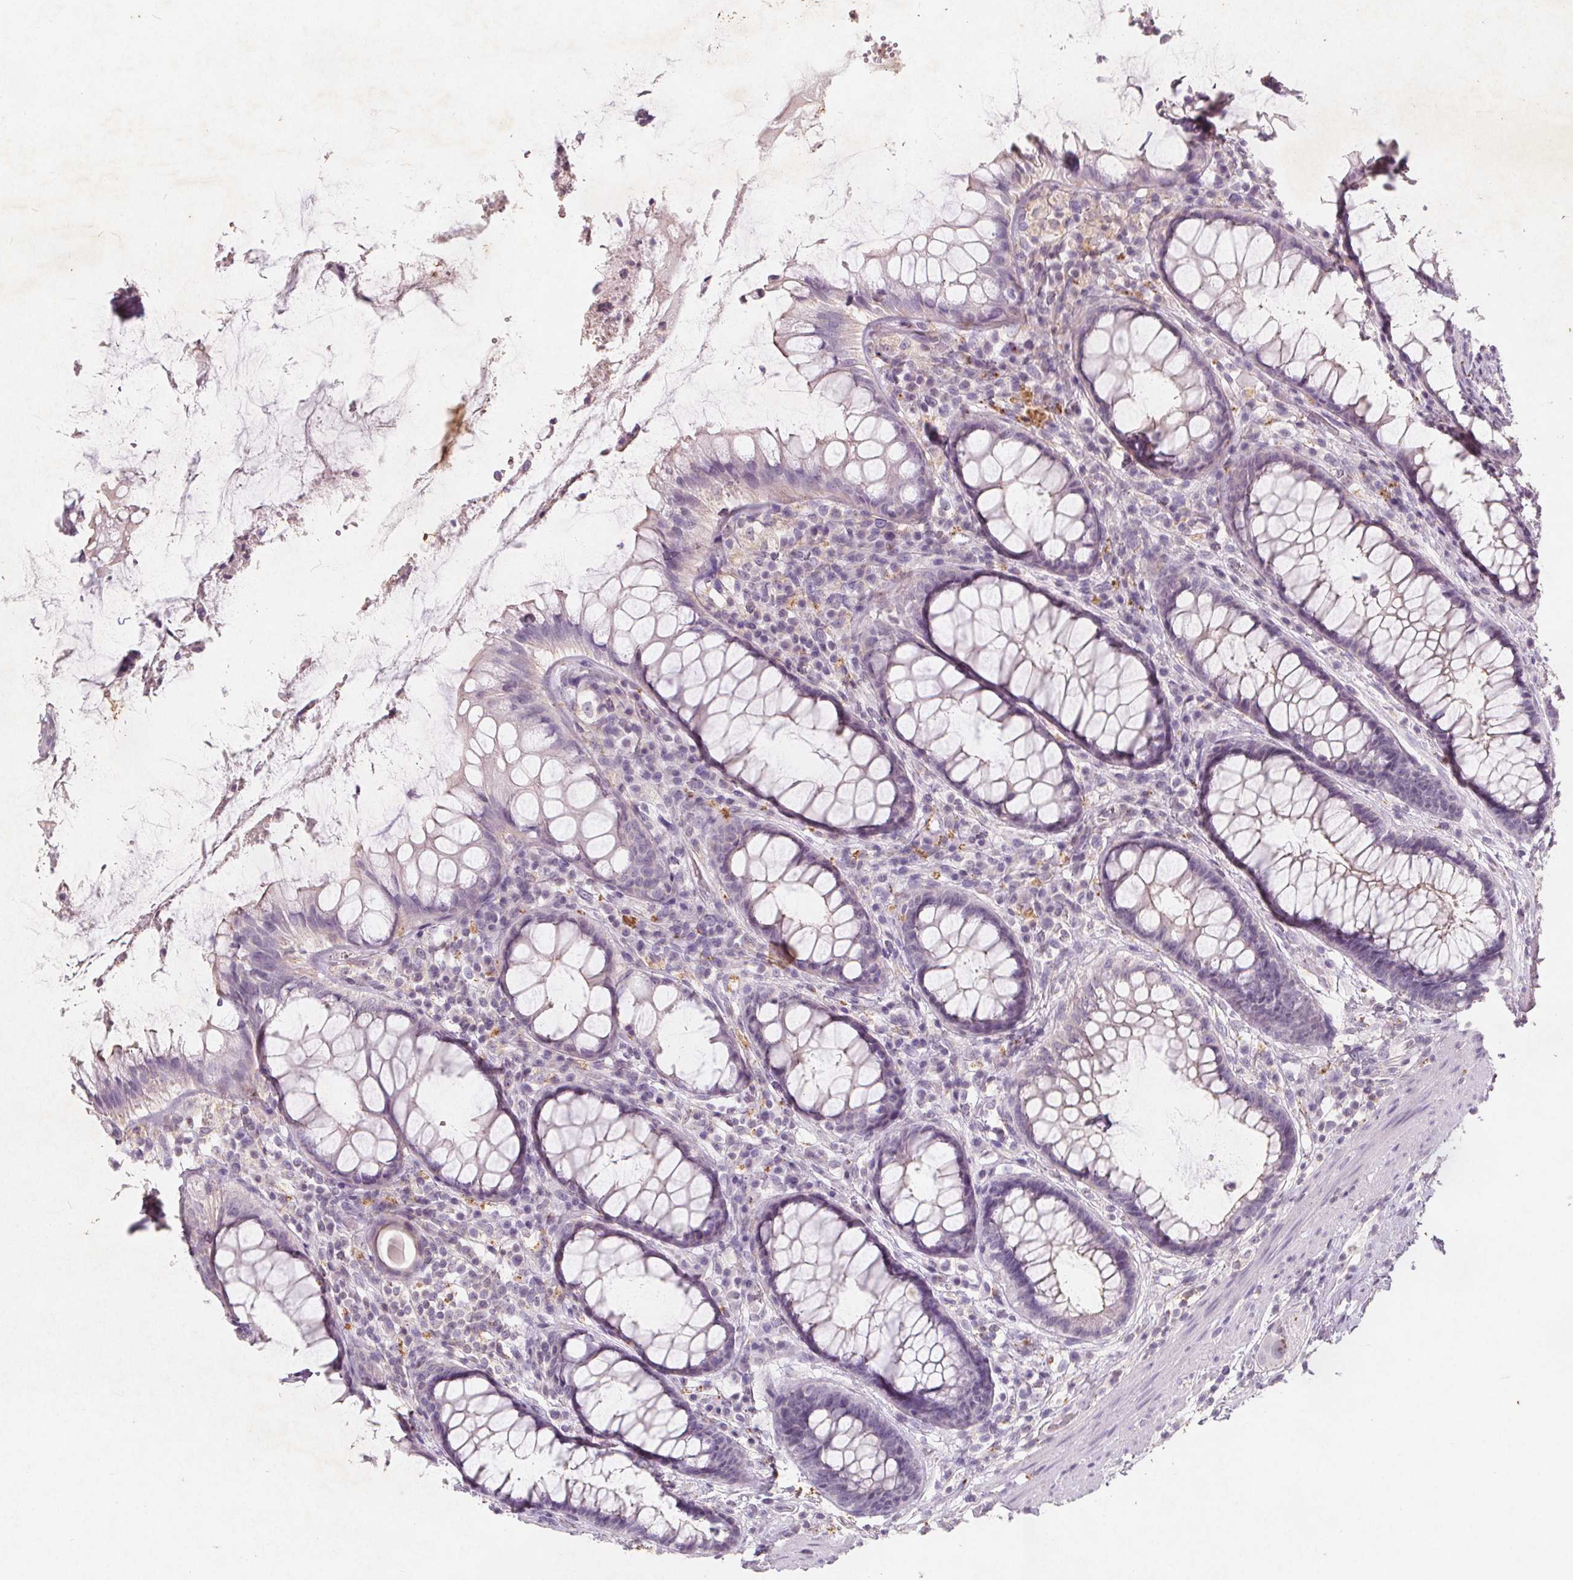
{"staining": {"intensity": "negative", "quantity": "none", "location": "none"}, "tissue": "rectum", "cell_type": "Glandular cells", "image_type": "normal", "snomed": [{"axis": "morphology", "description": "Normal tissue, NOS"}, {"axis": "topography", "description": "Rectum"}], "caption": "The micrograph exhibits no staining of glandular cells in normal rectum.", "gene": "C19orf84", "patient": {"sex": "male", "age": 72}}